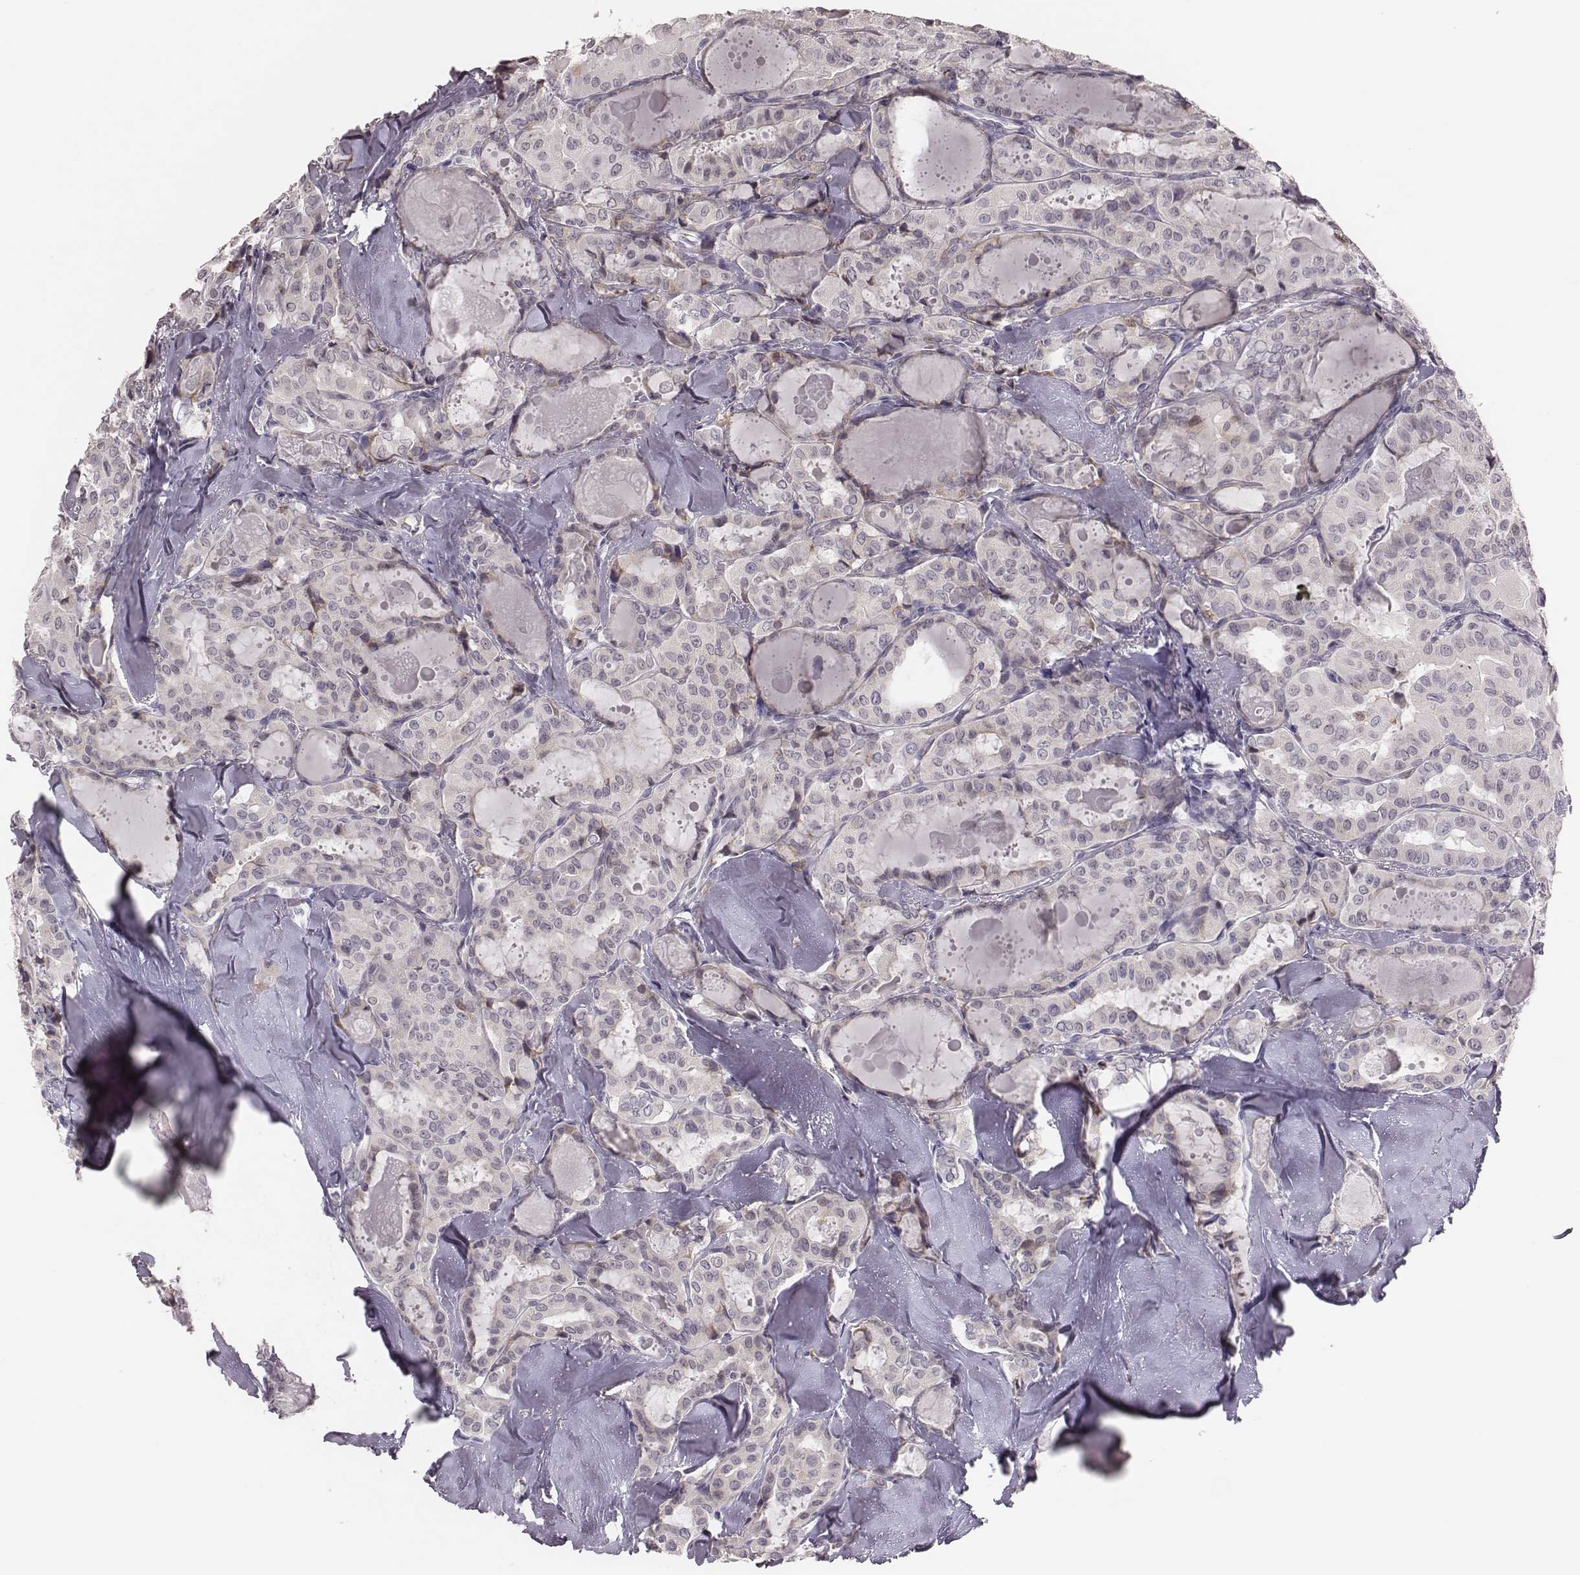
{"staining": {"intensity": "negative", "quantity": "none", "location": "none"}, "tissue": "thyroid cancer", "cell_type": "Tumor cells", "image_type": "cancer", "snomed": [{"axis": "morphology", "description": "Papillary adenocarcinoma, NOS"}, {"axis": "topography", "description": "Thyroid gland"}], "caption": "Protein analysis of thyroid cancer exhibits no significant expression in tumor cells.", "gene": "PBK", "patient": {"sex": "female", "age": 41}}